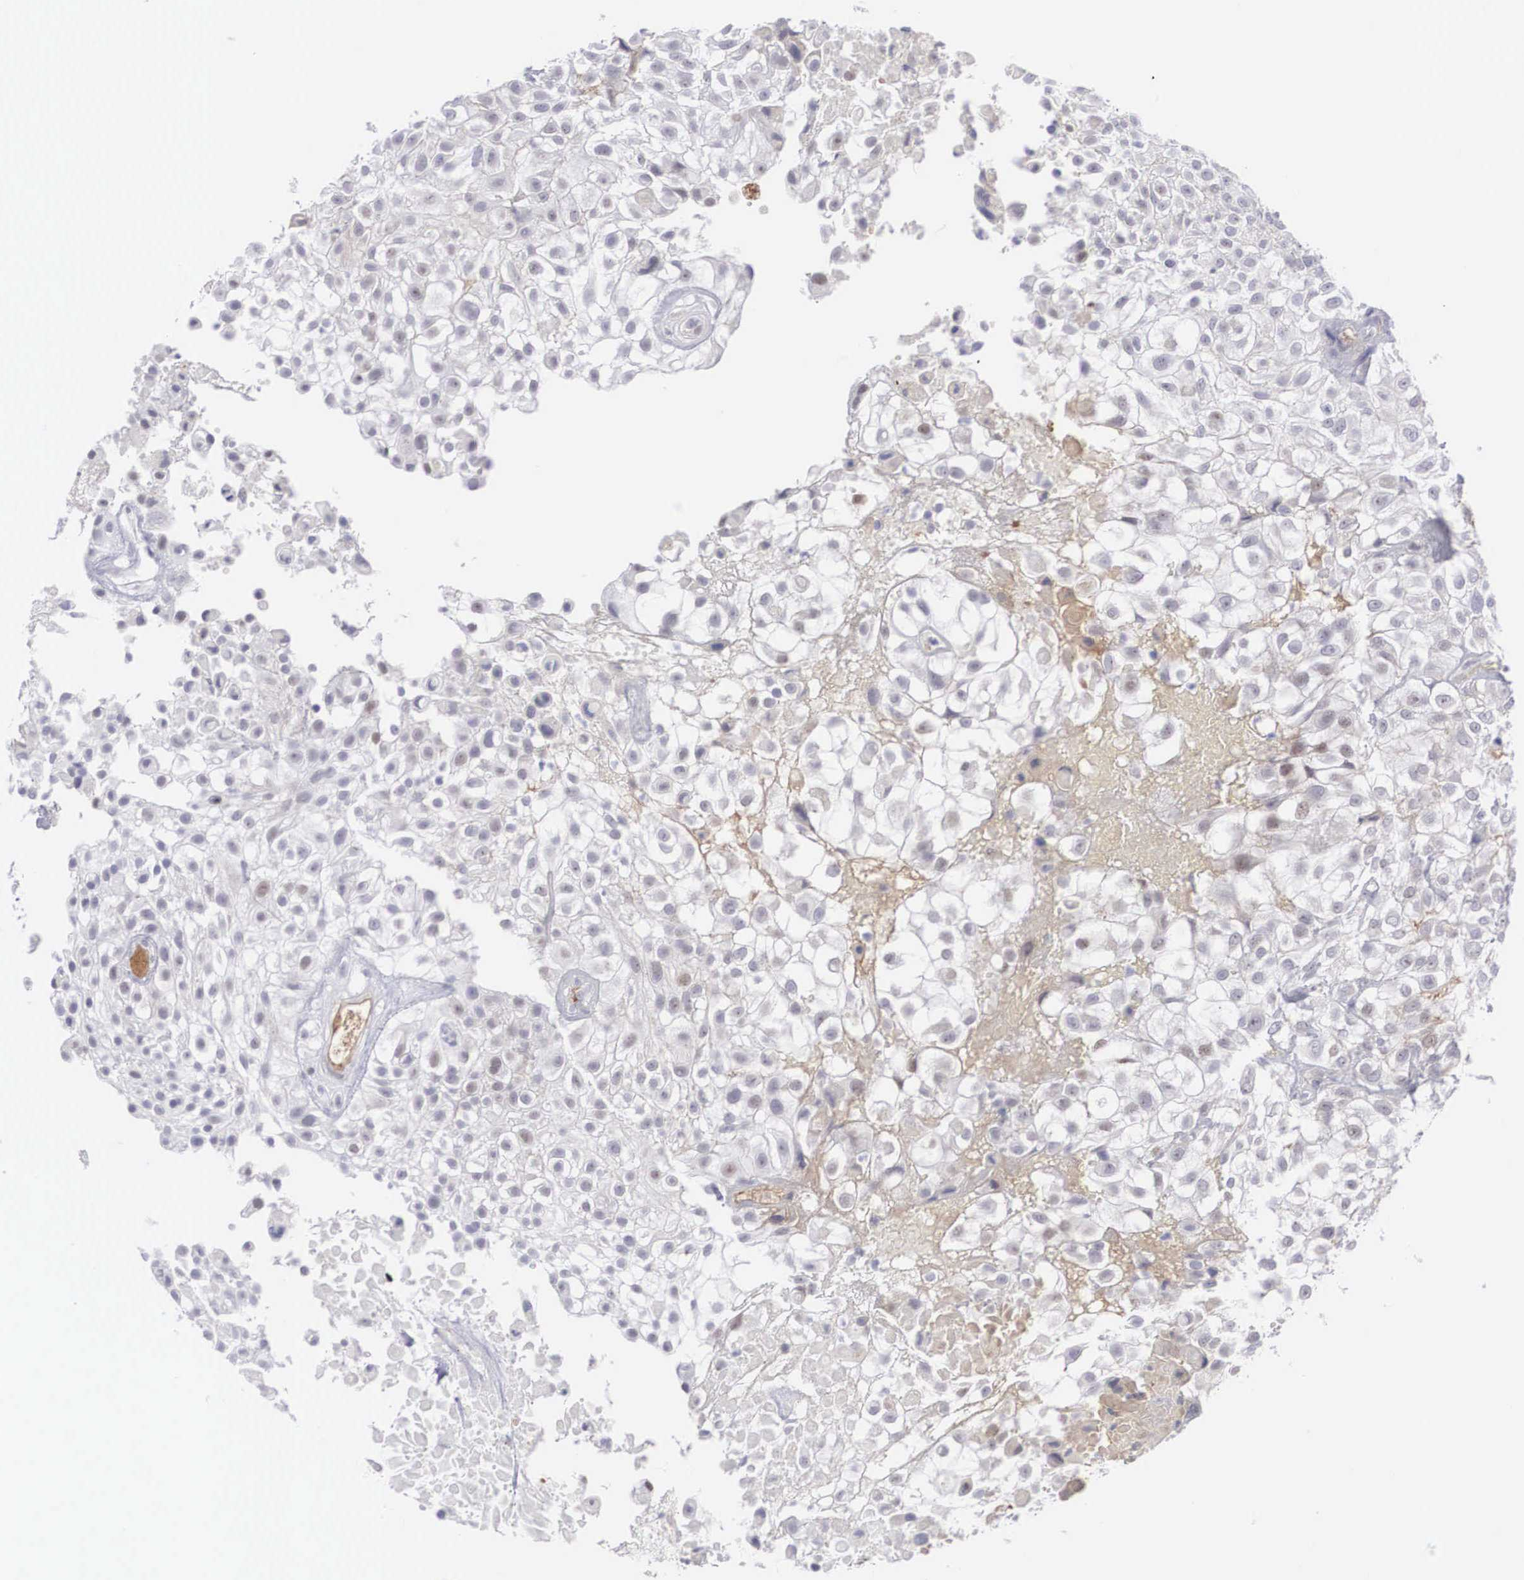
{"staining": {"intensity": "weak", "quantity": "<25%", "location": "nuclear"}, "tissue": "urothelial cancer", "cell_type": "Tumor cells", "image_type": "cancer", "snomed": [{"axis": "morphology", "description": "Urothelial carcinoma, High grade"}, {"axis": "topography", "description": "Urinary bladder"}], "caption": "Photomicrograph shows no protein positivity in tumor cells of urothelial carcinoma (high-grade) tissue. Nuclei are stained in blue.", "gene": "RBPJ", "patient": {"sex": "male", "age": 56}}